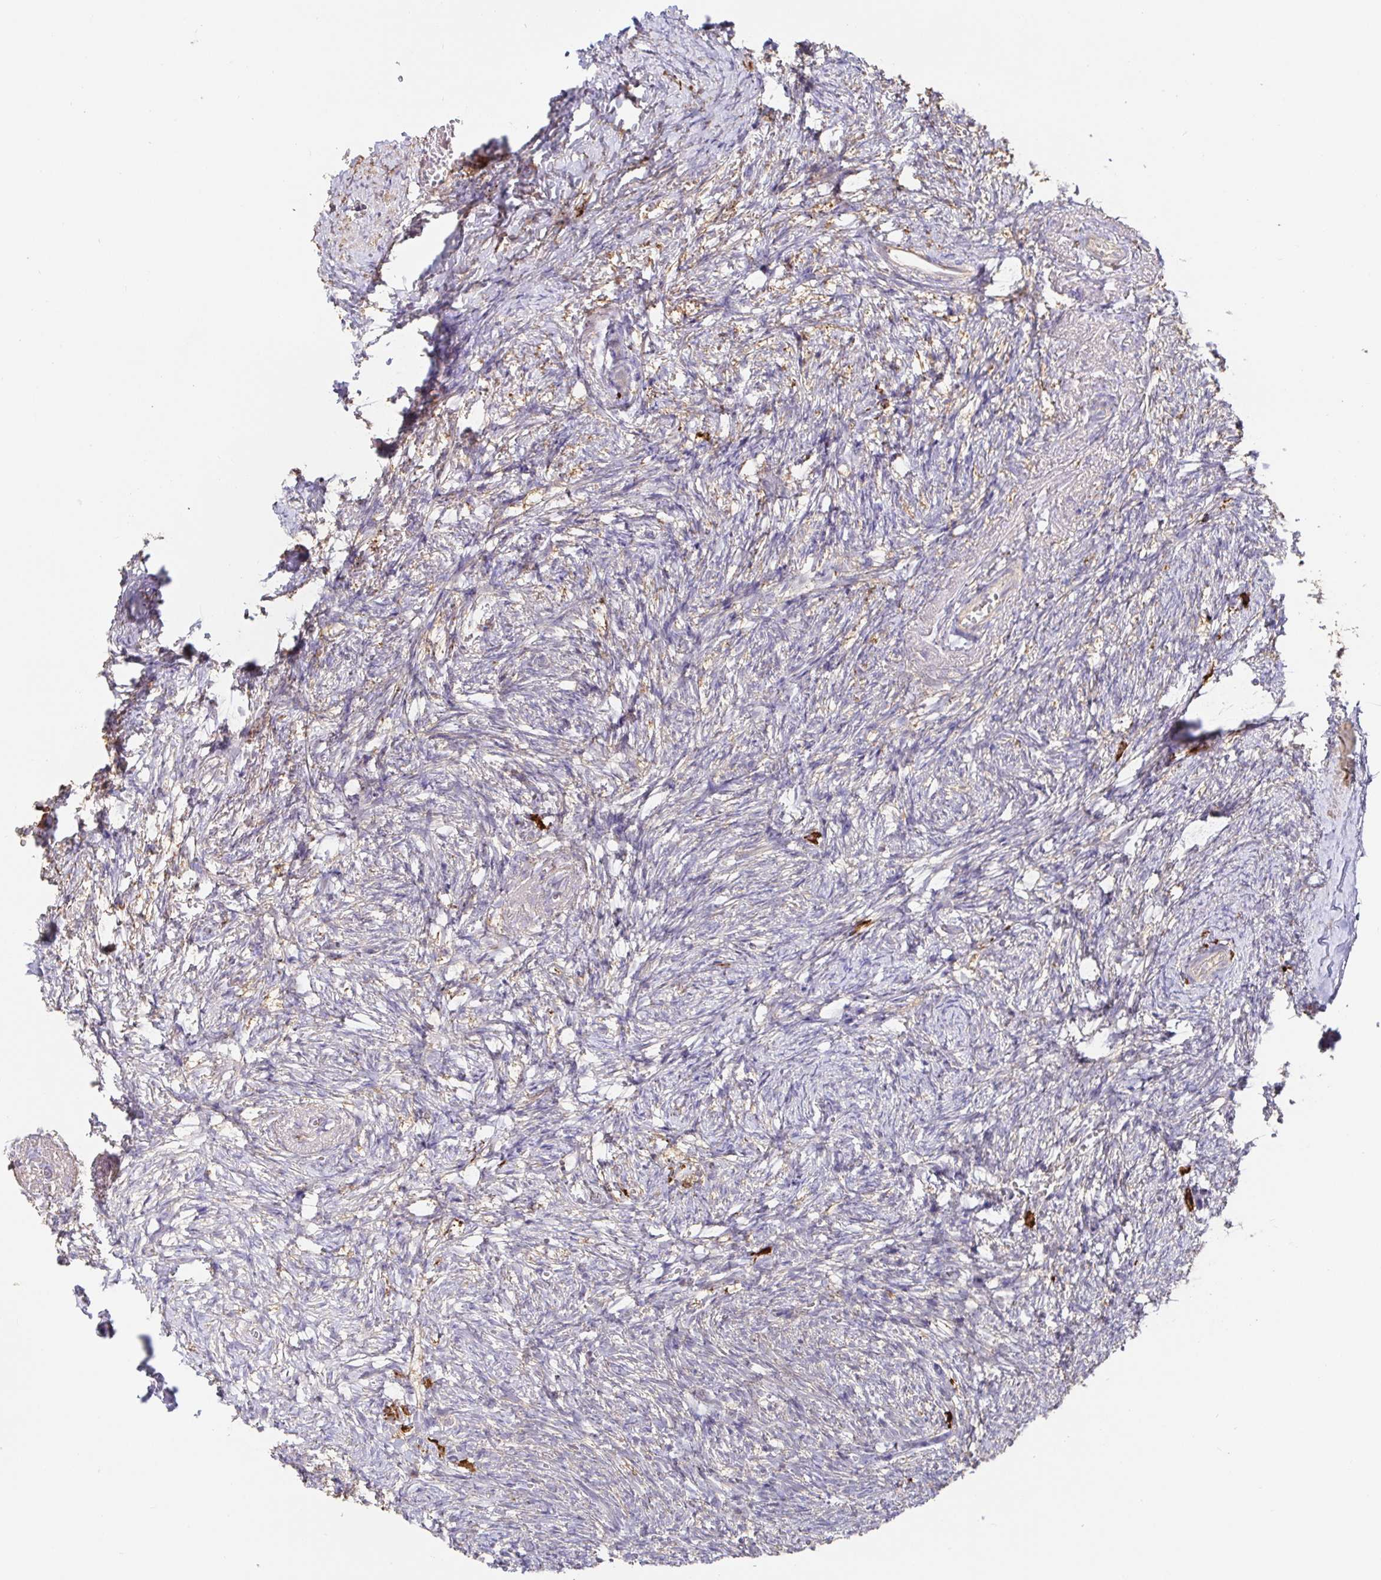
{"staining": {"intensity": "negative", "quantity": "none", "location": "none"}, "tissue": "ovary", "cell_type": "Ovarian stroma cells", "image_type": "normal", "snomed": [{"axis": "morphology", "description": "Normal tissue, NOS"}, {"axis": "topography", "description": "Ovary"}], "caption": "IHC of unremarkable human ovary demonstrates no staining in ovarian stroma cells.", "gene": "HAGH", "patient": {"sex": "female", "age": 41}}